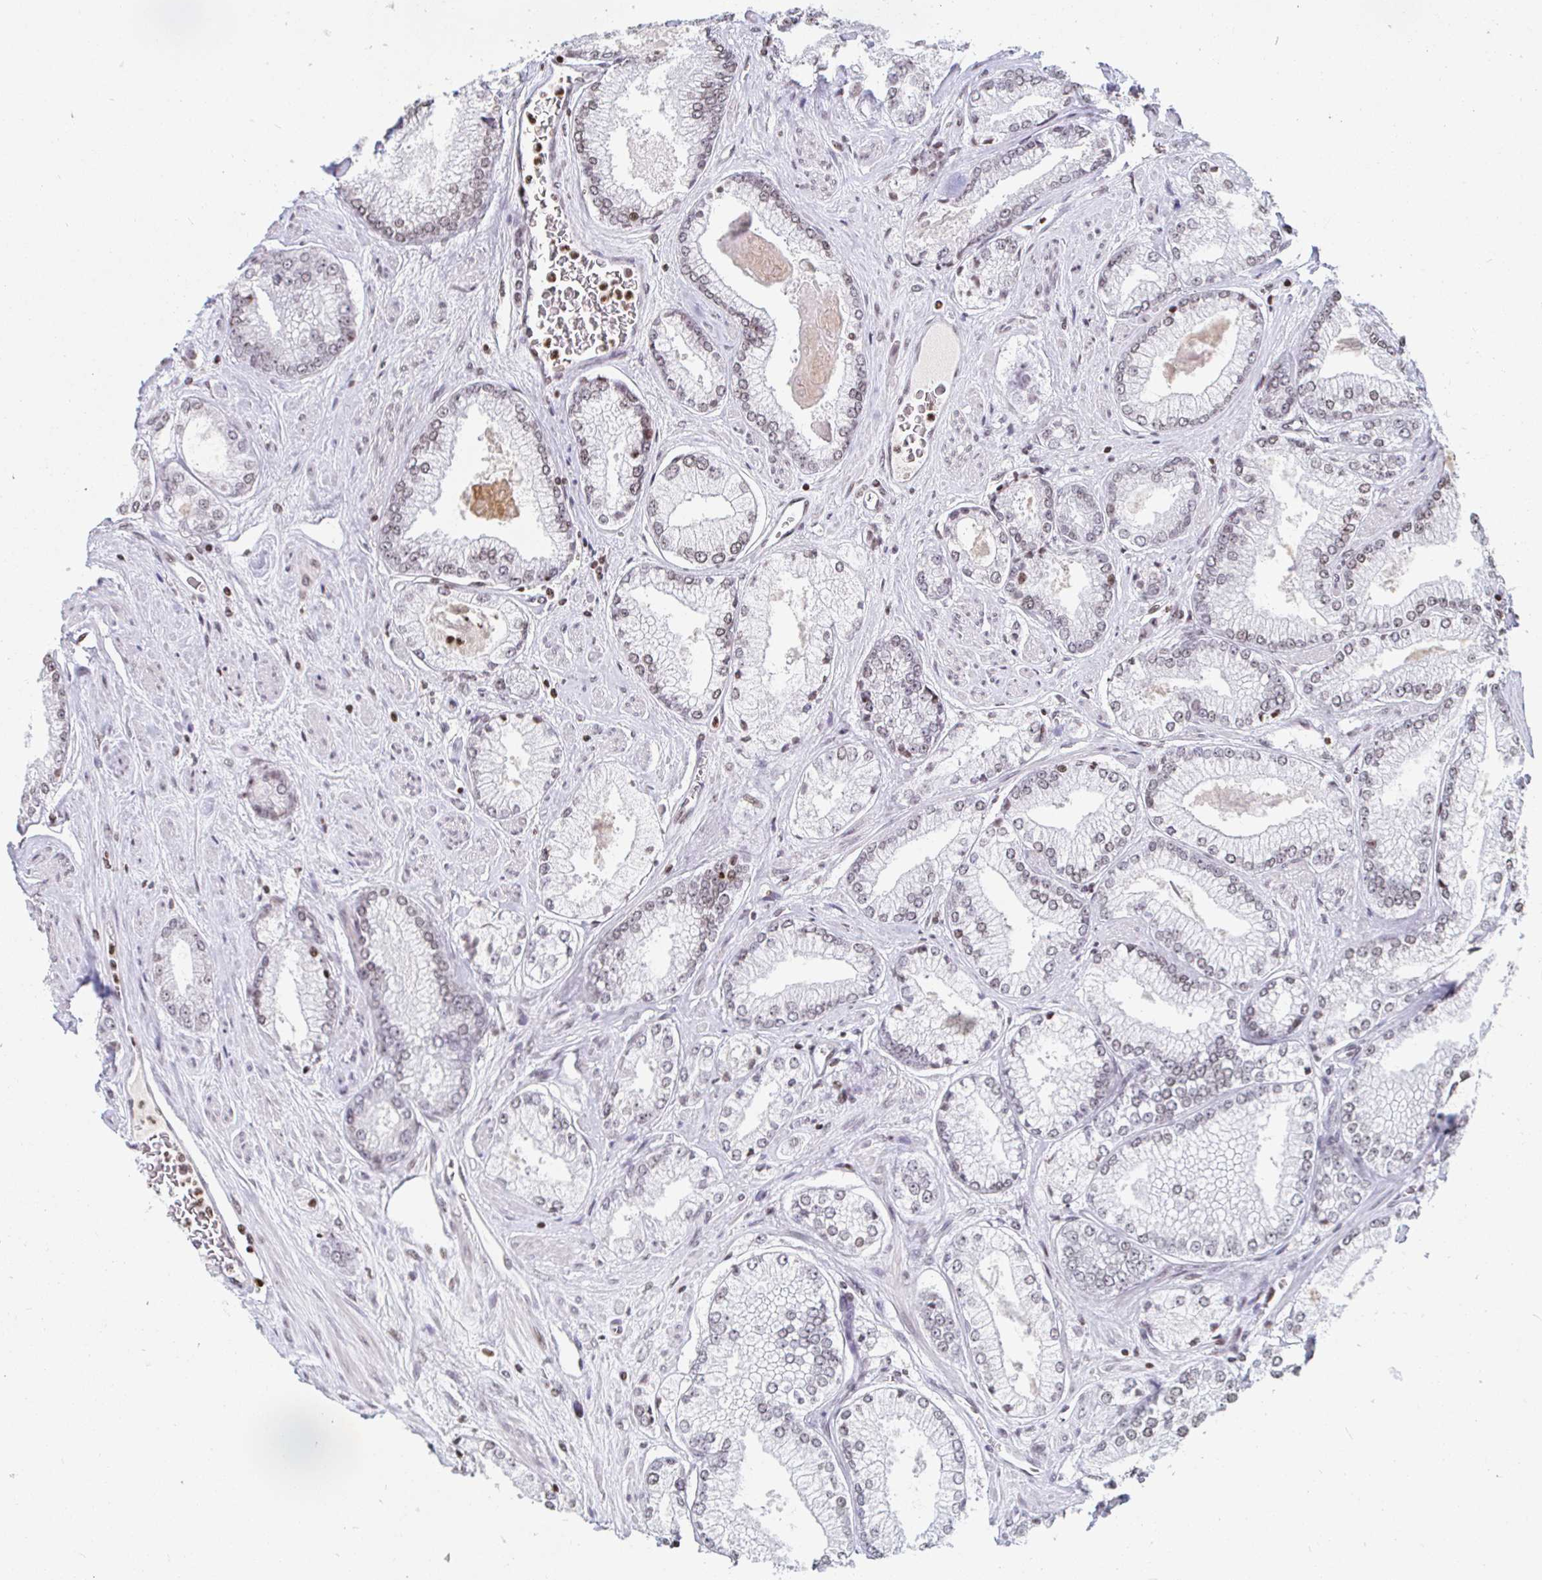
{"staining": {"intensity": "weak", "quantity": "25%-75%", "location": "nuclear"}, "tissue": "prostate cancer", "cell_type": "Tumor cells", "image_type": "cancer", "snomed": [{"axis": "morphology", "description": "Adenocarcinoma, Low grade"}, {"axis": "topography", "description": "Prostate"}], "caption": "Immunohistochemistry (DAB (3,3'-diaminobenzidine)) staining of prostate cancer reveals weak nuclear protein positivity in about 25%-75% of tumor cells.", "gene": "HOXC10", "patient": {"sex": "male", "age": 67}}